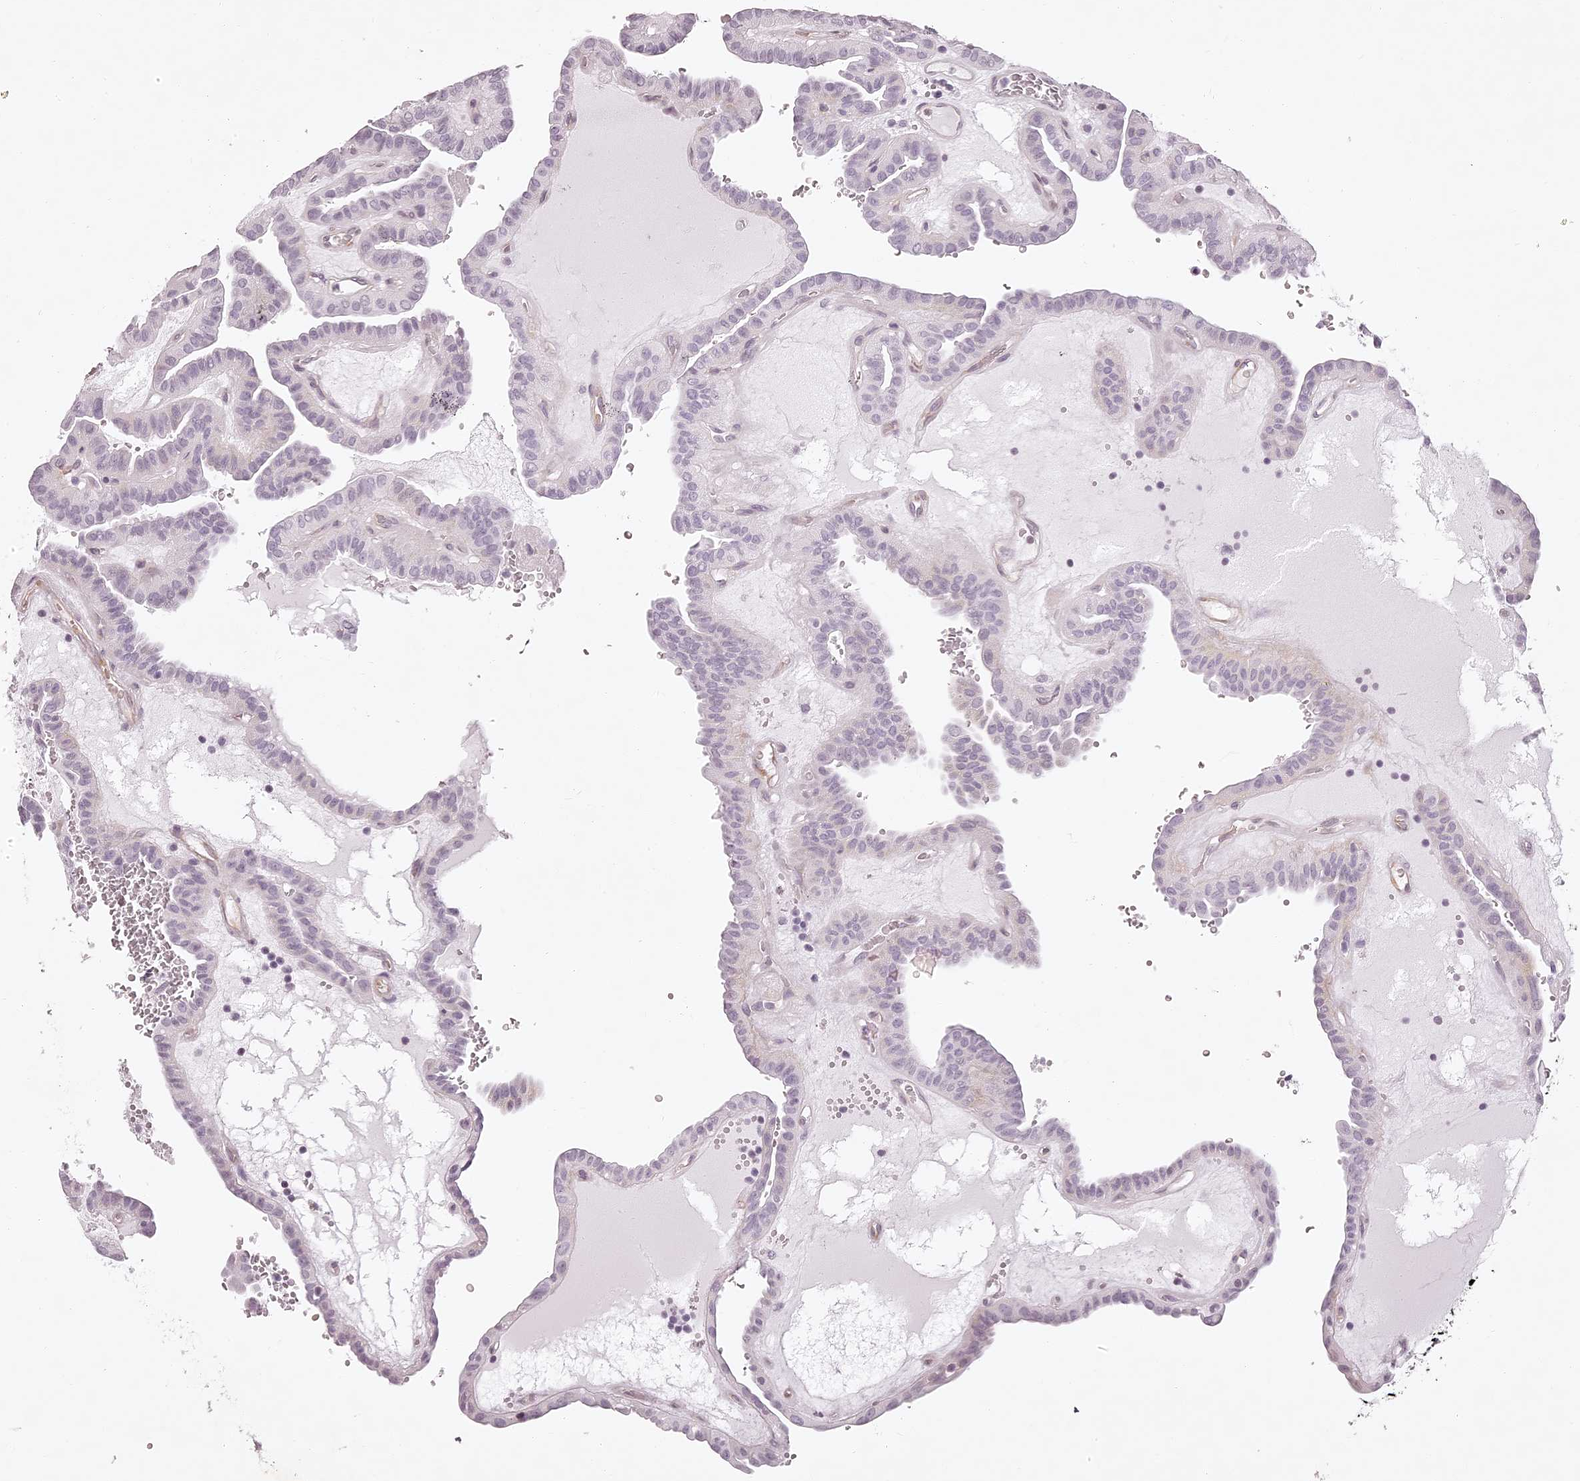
{"staining": {"intensity": "negative", "quantity": "none", "location": "none"}, "tissue": "thyroid cancer", "cell_type": "Tumor cells", "image_type": "cancer", "snomed": [{"axis": "morphology", "description": "Papillary adenocarcinoma, NOS"}, {"axis": "topography", "description": "Thyroid gland"}], "caption": "Thyroid cancer was stained to show a protein in brown. There is no significant expression in tumor cells. (Brightfield microscopy of DAB IHC at high magnification).", "gene": "ELAPOR1", "patient": {"sex": "male", "age": 77}}